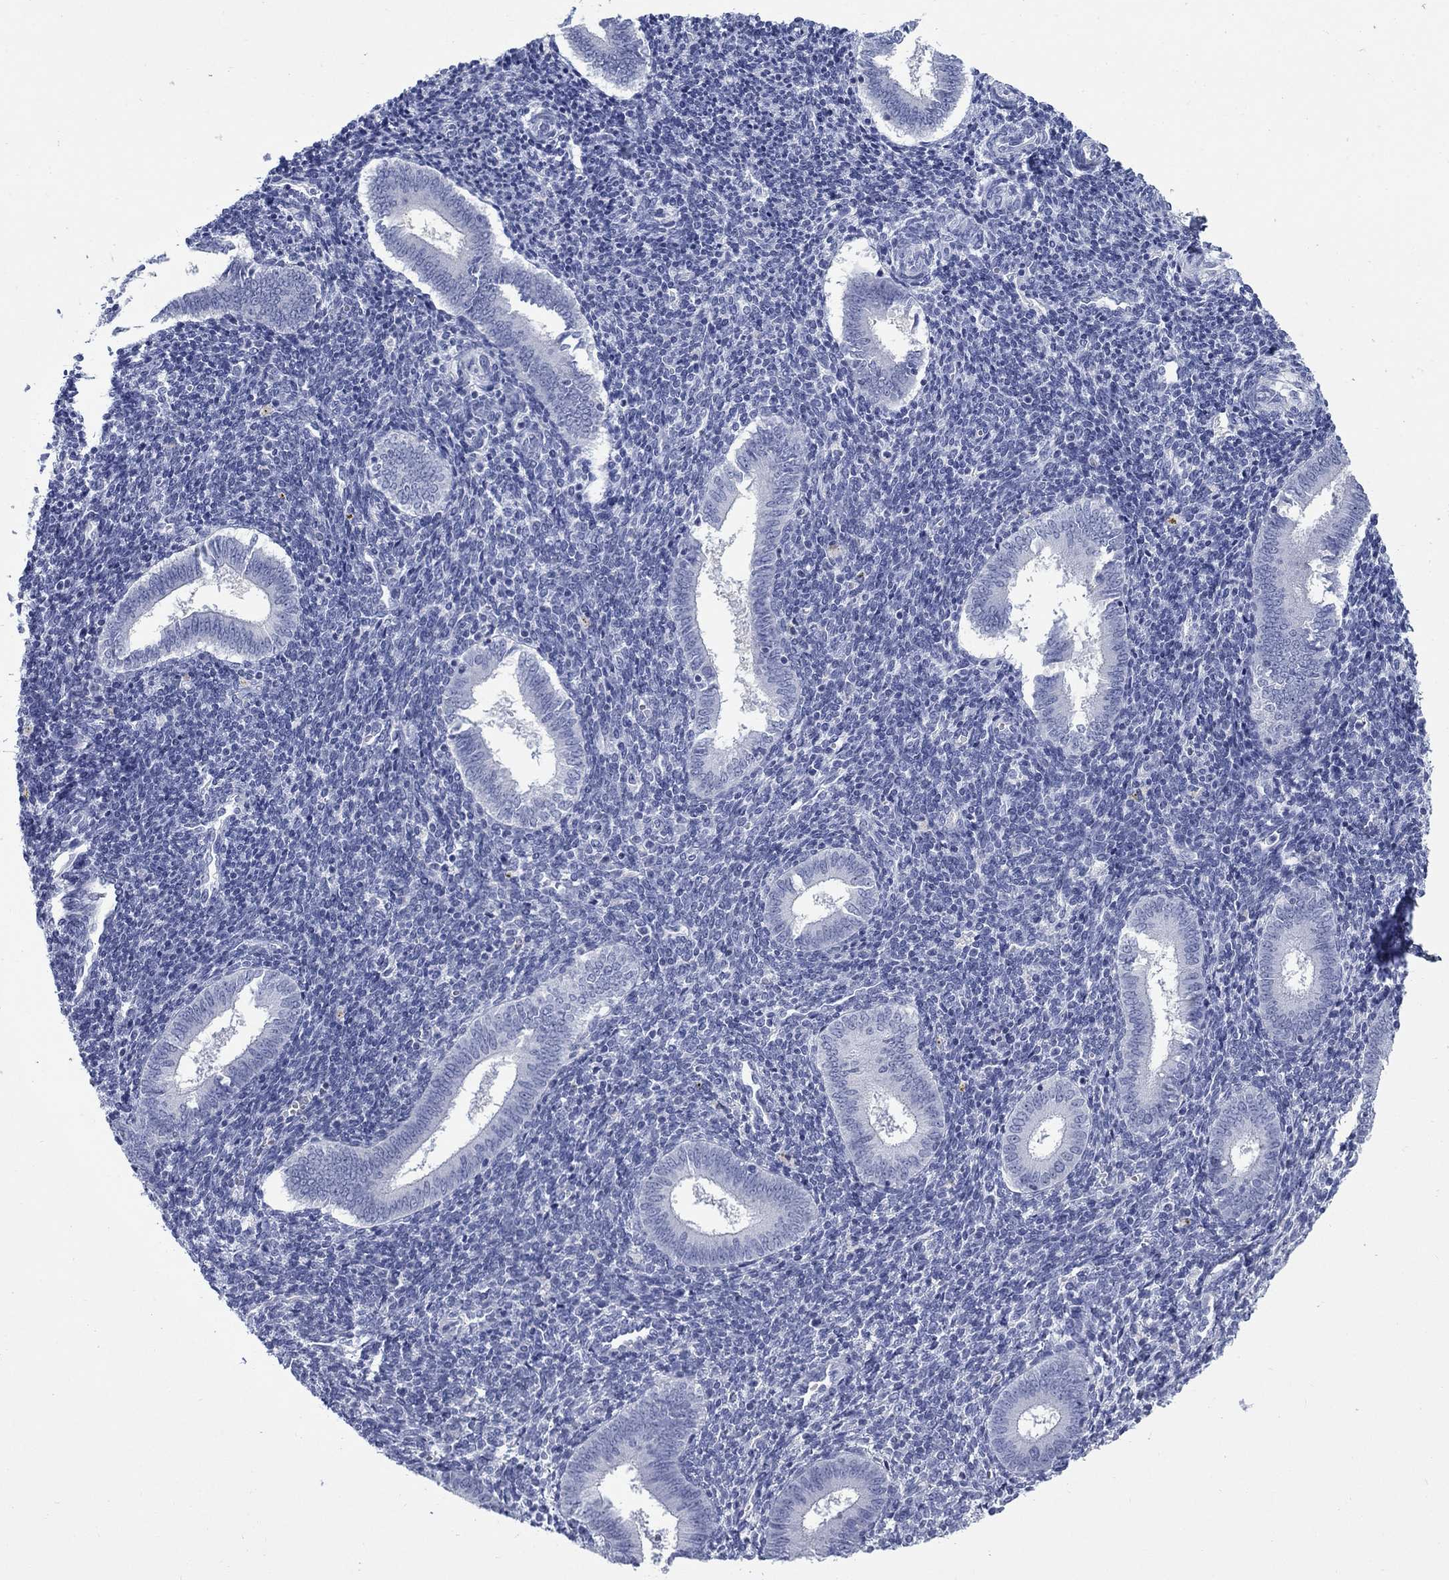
{"staining": {"intensity": "negative", "quantity": "none", "location": "none"}, "tissue": "endometrium", "cell_type": "Cells in endometrial stroma", "image_type": "normal", "snomed": [{"axis": "morphology", "description": "Normal tissue, NOS"}, {"axis": "topography", "description": "Endometrium"}], "caption": "This is a micrograph of immunohistochemistry (IHC) staining of unremarkable endometrium, which shows no staining in cells in endometrial stroma. Nuclei are stained in blue.", "gene": "IGF2BP3", "patient": {"sex": "female", "age": 25}}